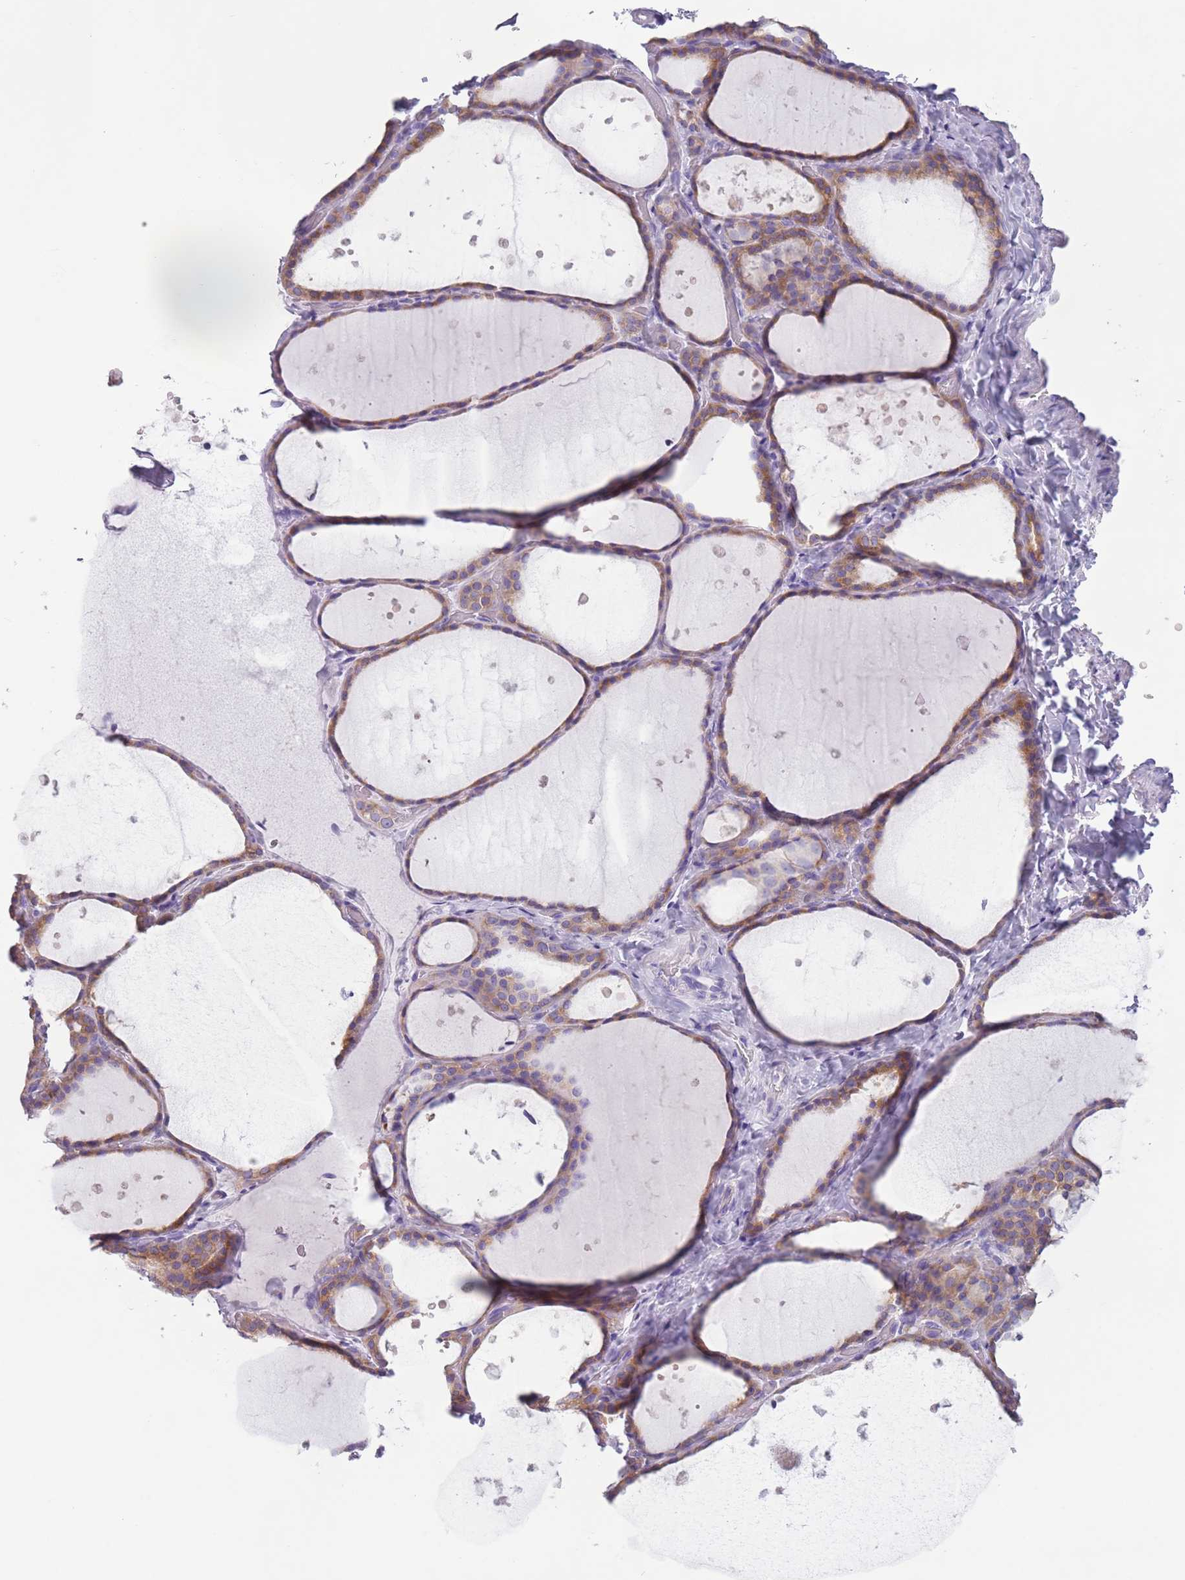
{"staining": {"intensity": "moderate", "quantity": ">75%", "location": "cytoplasmic/membranous"}, "tissue": "thyroid gland", "cell_type": "Glandular cells", "image_type": "normal", "snomed": [{"axis": "morphology", "description": "Normal tissue, NOS"}, {"axis": "topography", "description": "Thyroid gland"}], "caption": "DAB (3,3'-diaminobenzidine) immunohistochemical staining of normal thyroid gland reveals moderate cytoplasmic/membranous protein expression in about >75% of glandular cells. The protein is shown in brown color, while the nuclei are stained blue.", "gene": "HYOU1", "patient": {"sex": "female", "age": 44}}